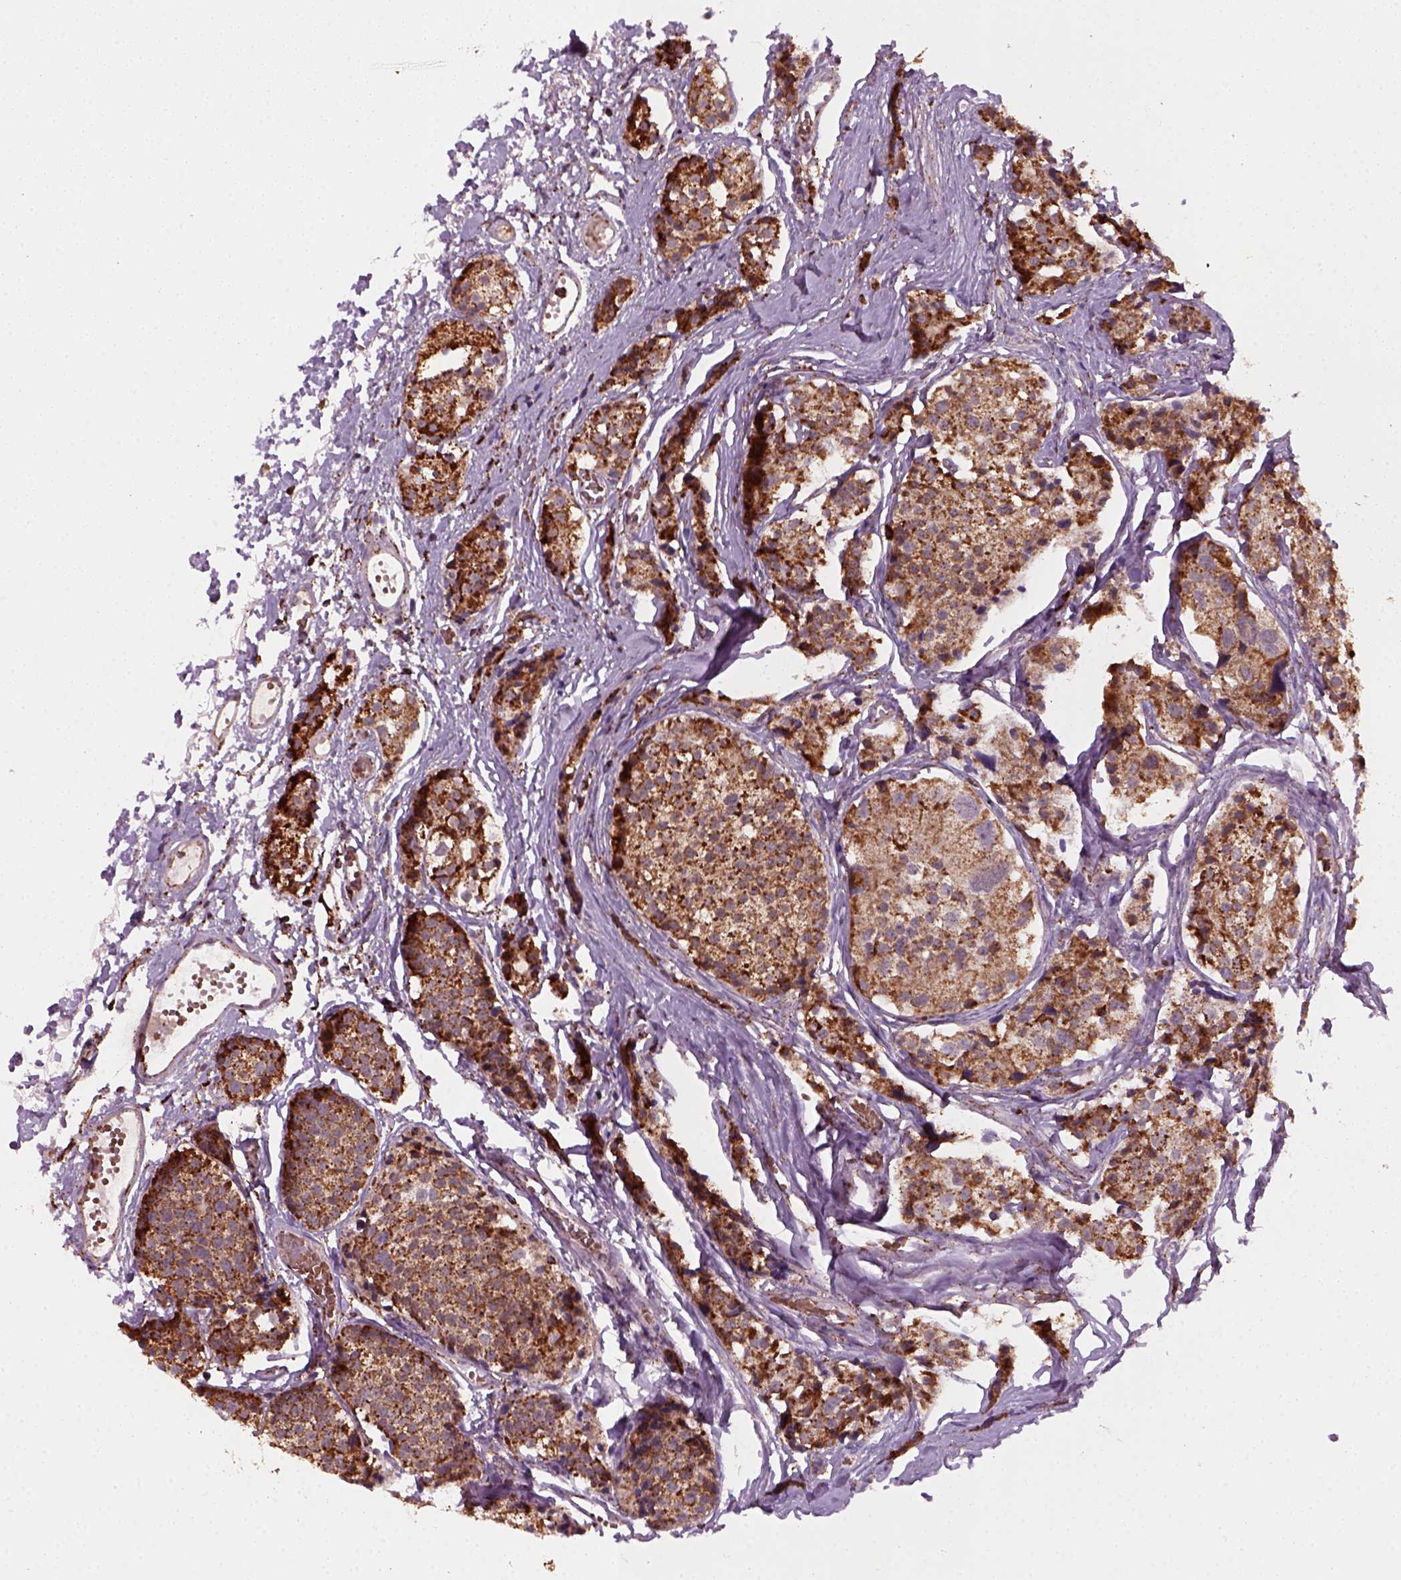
{"staining": {"intensity": "strong", "quantity": ">75%", "location": "cytoplasmic/membranous"}, "tissue": "carcinoid", "cell_type": "Tumor cells", "image_type": "cancer", "snomed": [{"axis": "morphology", "description": "Carcinoid, malignant, NOS"}, {"axis": "topography", "description": "Small intestine"}], "caption": "An IHC histopathology image of neoplastic tissue is shown. Protein staining in brown shows strong cytoplasmic/membranous positivity in carcinoid within tumor cells.", "gene": "NUDT16L1", "patient": {"sex": "female", "age": 65}}